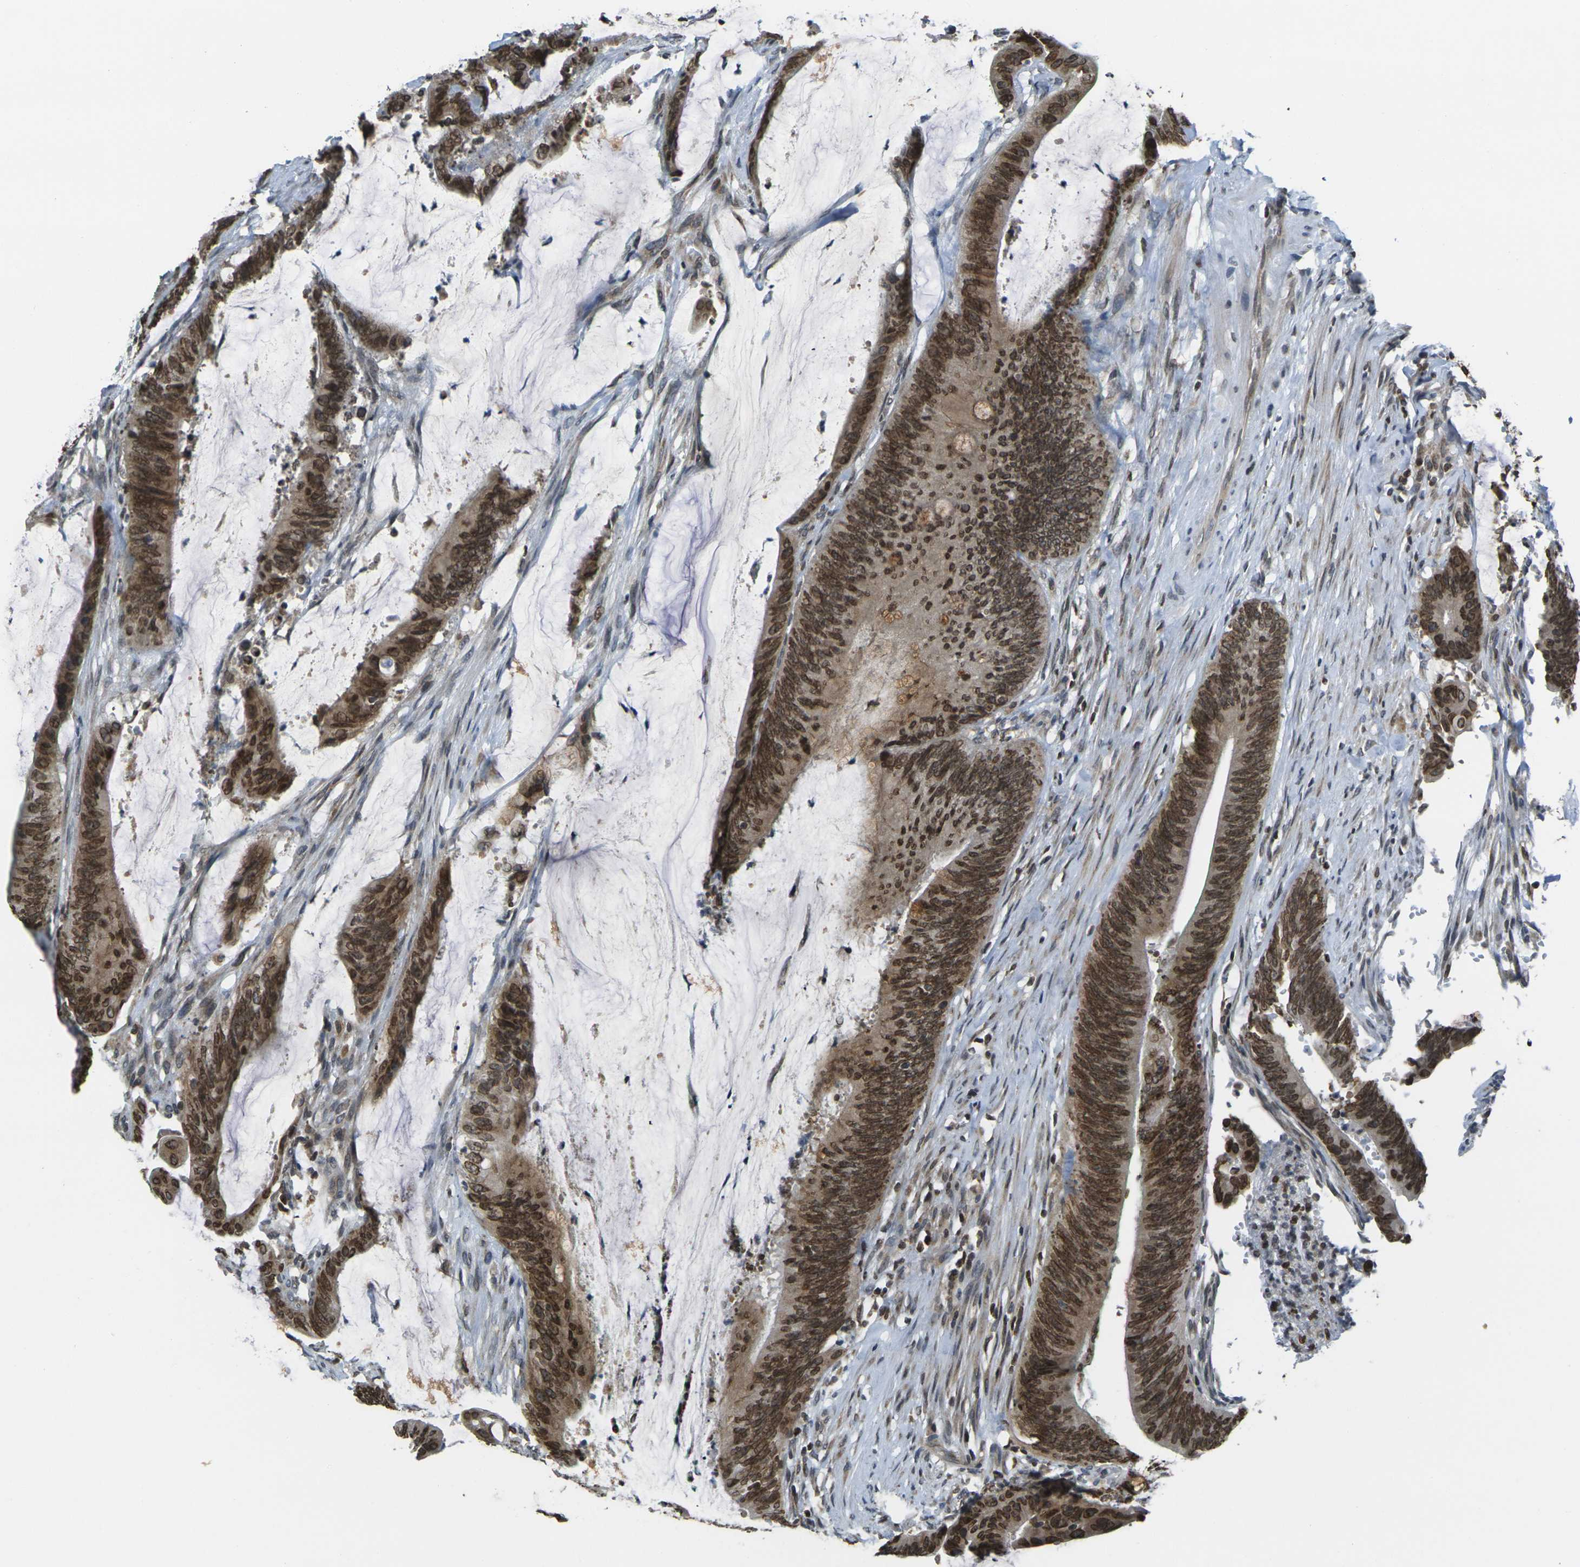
{"staining": {"intensity": "strong", "quantity": ">75%", "location": "cytoplasmic/membranous,nuclear"}, "tissue": "colorectal cancer", "cell_type": "Tumor cells", "image_type": "cancer", "snomed": [{"axis": "morphology", "description": "Adenocarcinoma, NOS"}, {"axis": "topography", "description": "Rectum"}], "caption": "This image exhibits IHC staining of human adenocarcinoma (colorectal), with high strong cytoplasmic/membranous and nuclear expression in about >75% of tumor cells.", "gene": "BRDT", "patient": {"sex": "female", "age": 66}}